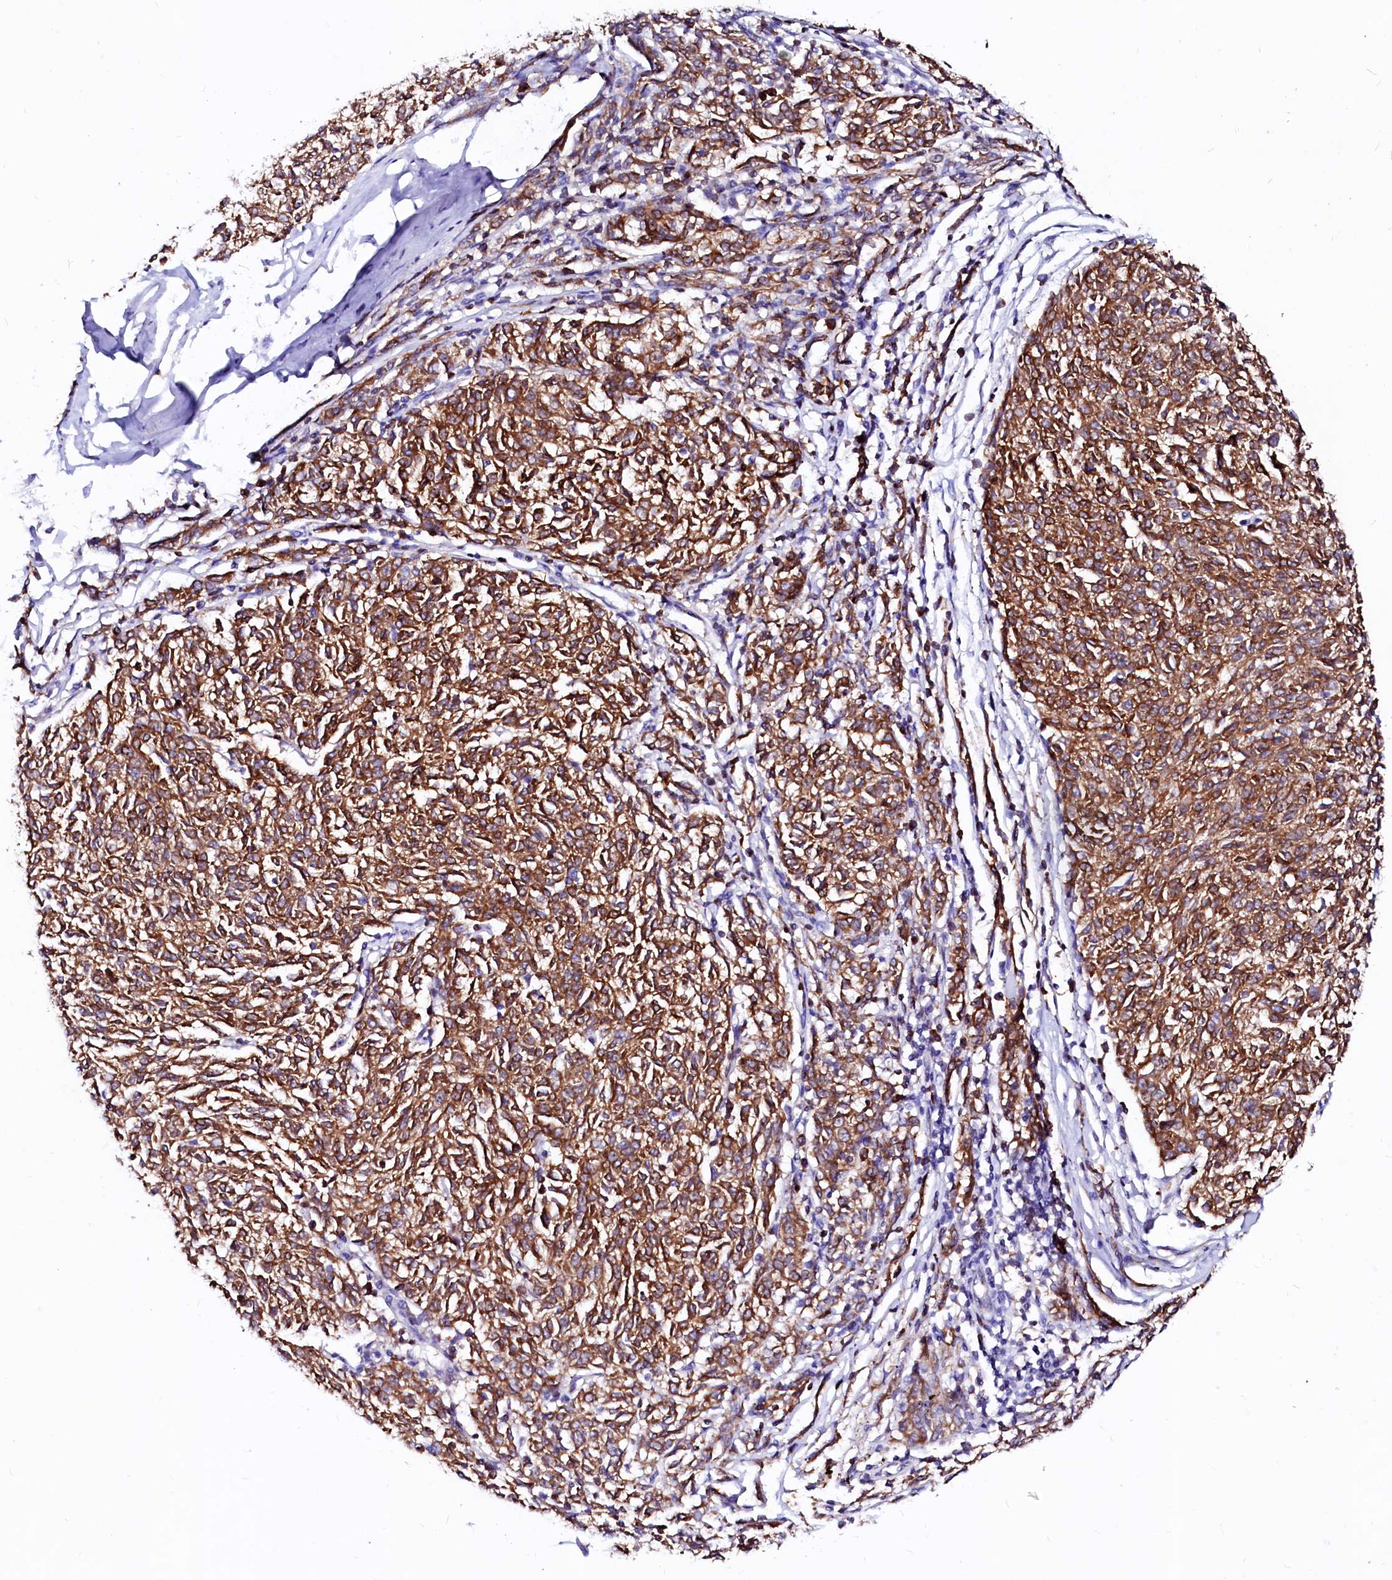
{"staining": {"intensity": "strong", "quantity": ">75%", "location": "cytoplasmic/membranous"}, "tissue": "melanoma", "cell_type": "Tumor cells", "image_type": "cancer", "snomed": [{"axis": "morphology", "description": "Malignant melanoma, NOS"}, {"axis": "topography", "description": "Skin"}], "caption": "Immunohistochemical staining of human melanoma demonstrates high levels of strong cytoplasmic/membranous protein staining in approximately >75% of tumor cells.", "gene": "RAB27A", "patient": {"sex": "female", "age": 72}}